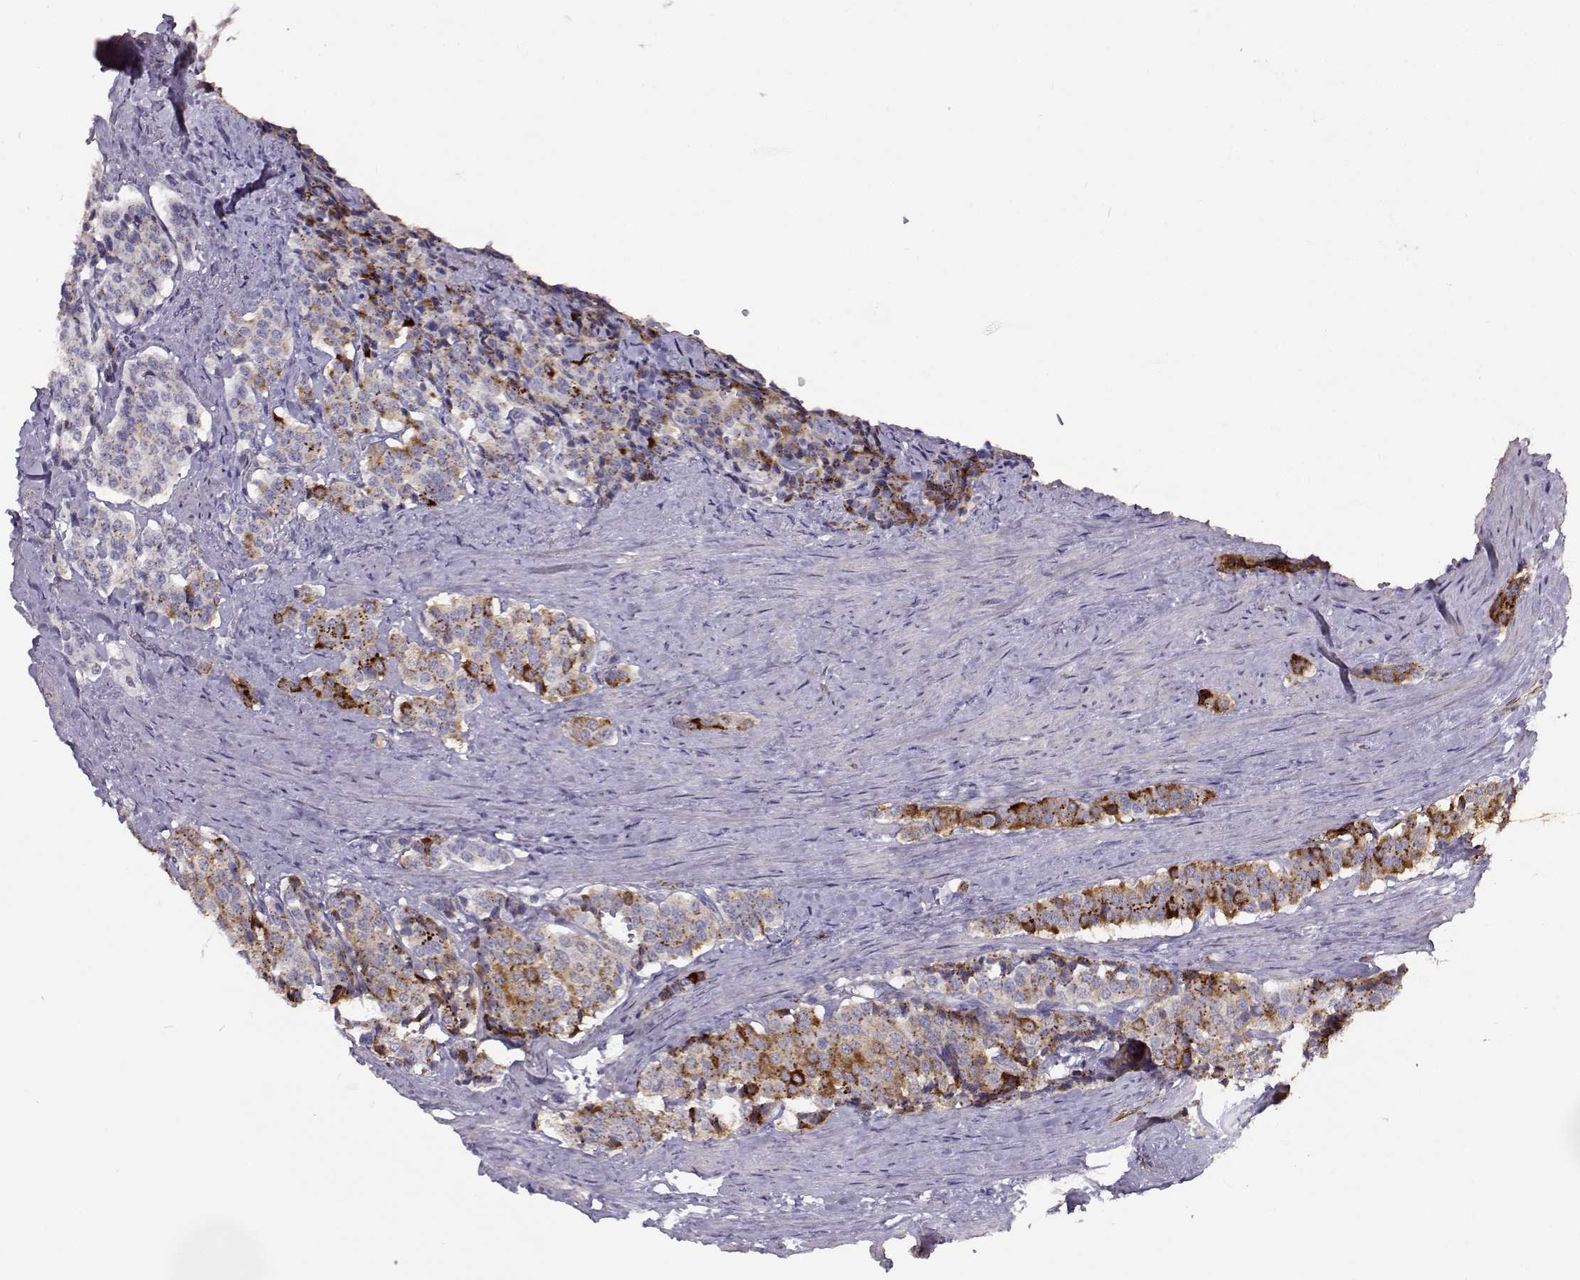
{"staining": {"intensity": "moderate", "quantity": "<25%", "location": "cytoplasmic/membranous"}, "tissue": "carcinoid", "cell_type": "Tumor cells", "image_type": "cancer", "snomed": [{"axis": "morphology", "description": "Carcinoid, malignant, NOS"}, {"axis": "topography", "description": "Small intestine"}], "caption": "A brown stain highlights moderate cytoplasmic/membranous positivity of a protein in human carcinoid tumor cells. (brown staining indicates protein expression, while blue staining denotes nuclei).", "gene": "NPW", "patient": {"sex": "female", "age": 58}}